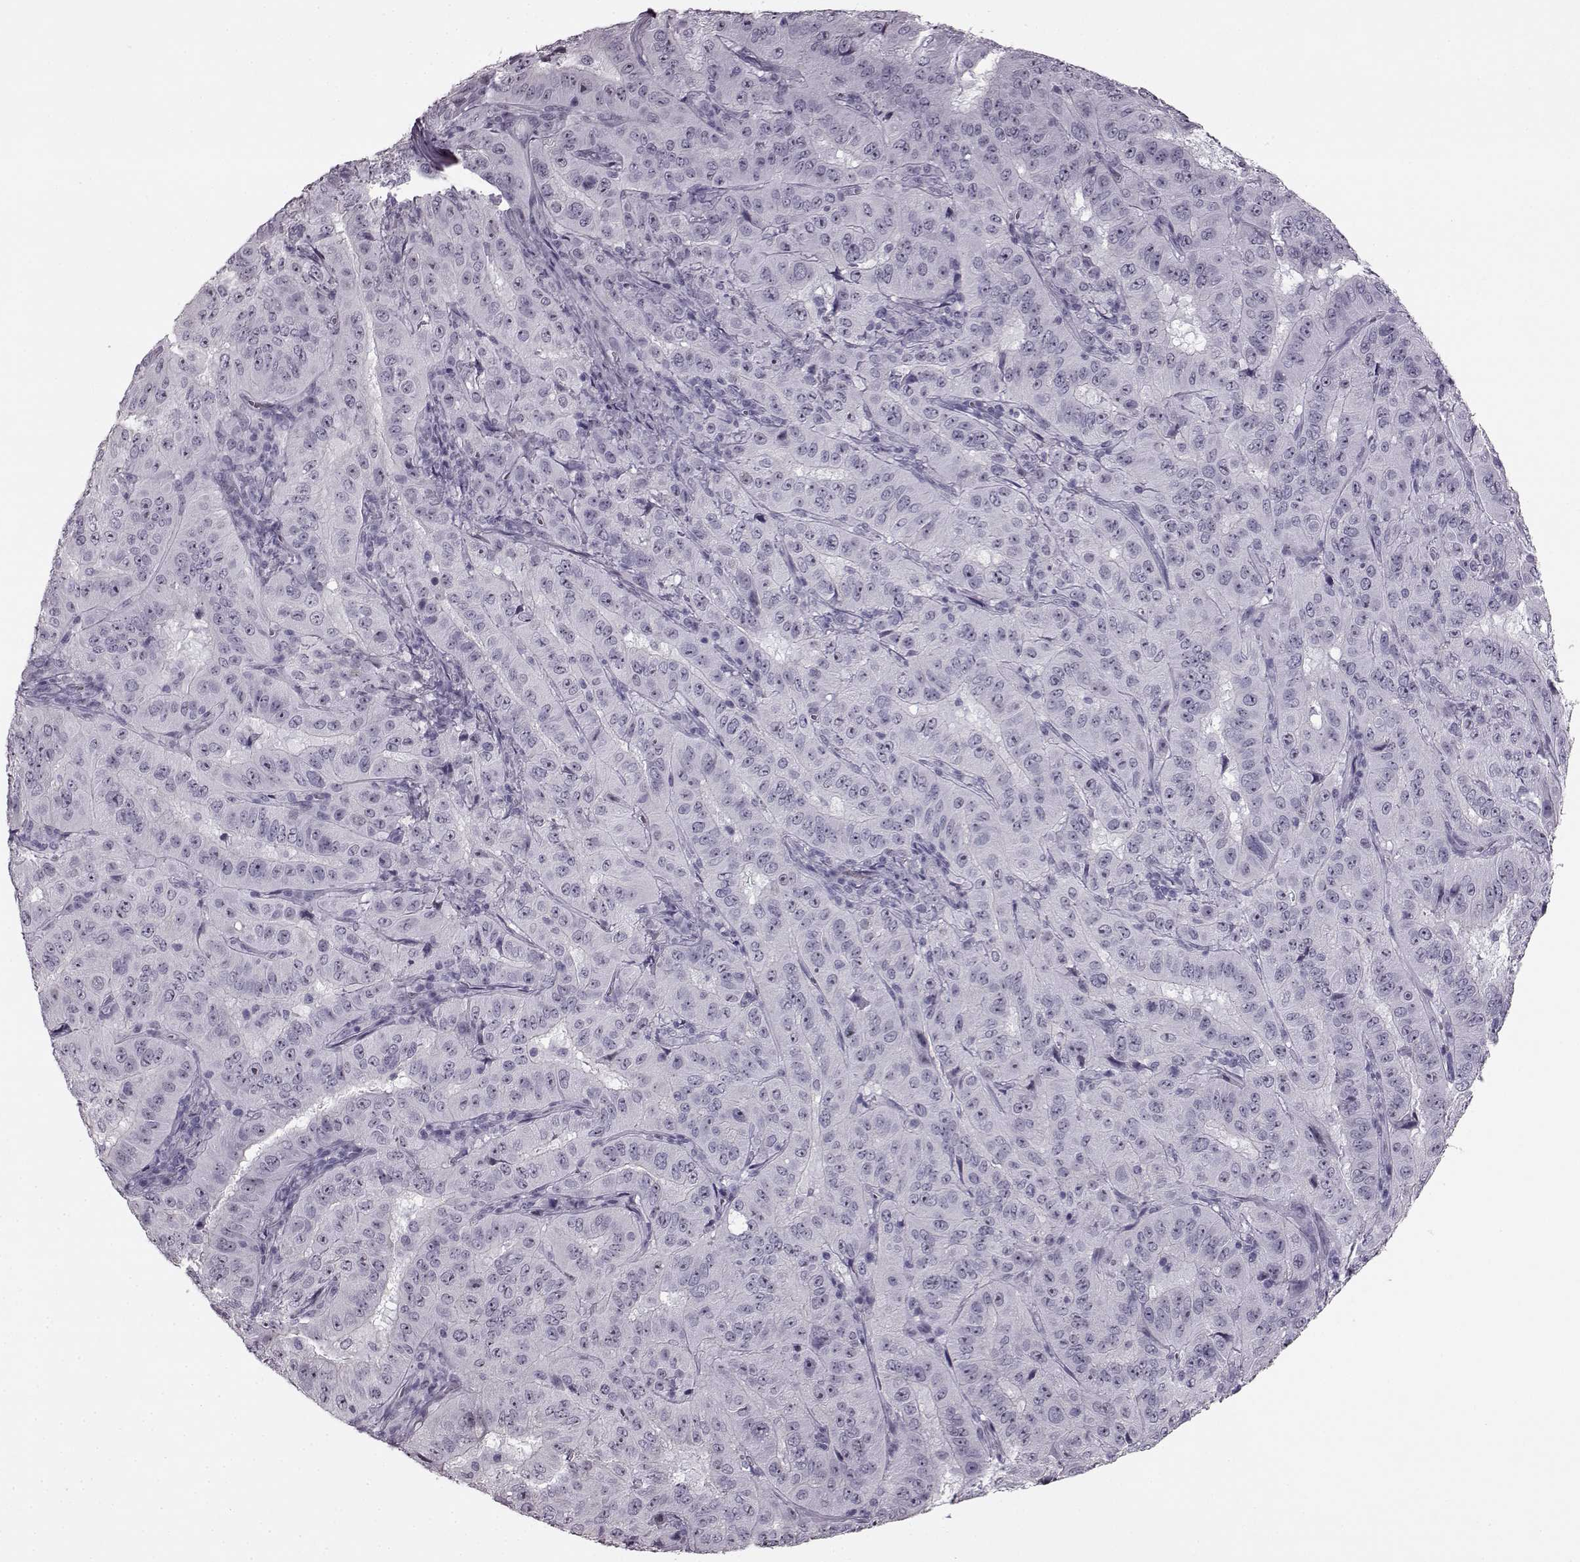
{"staining": {"intensity": "negative", "quantity": "none", "location": "none"}, "tissue": "pancreatic cancer", "cell_type": "Tumor cells", "image_type": "cancer", "snomed": [{"axis": "morphology", "description": "Adenocarcinoma, NOS"}, {"axis": "topography", "description": "Pancreas"}], "caption": "Immunohistochemical staining of human pancreatic cancer (adenocarcinoma) reveals no significant expression in tumor cells. Brightfield microscopy of immunohistochemistry stained with DAB (brown) and hematoxylin (blue), captured at high magnification.", "gene": "PRPH2", "patient": {"sex": "male", "age": 63}}